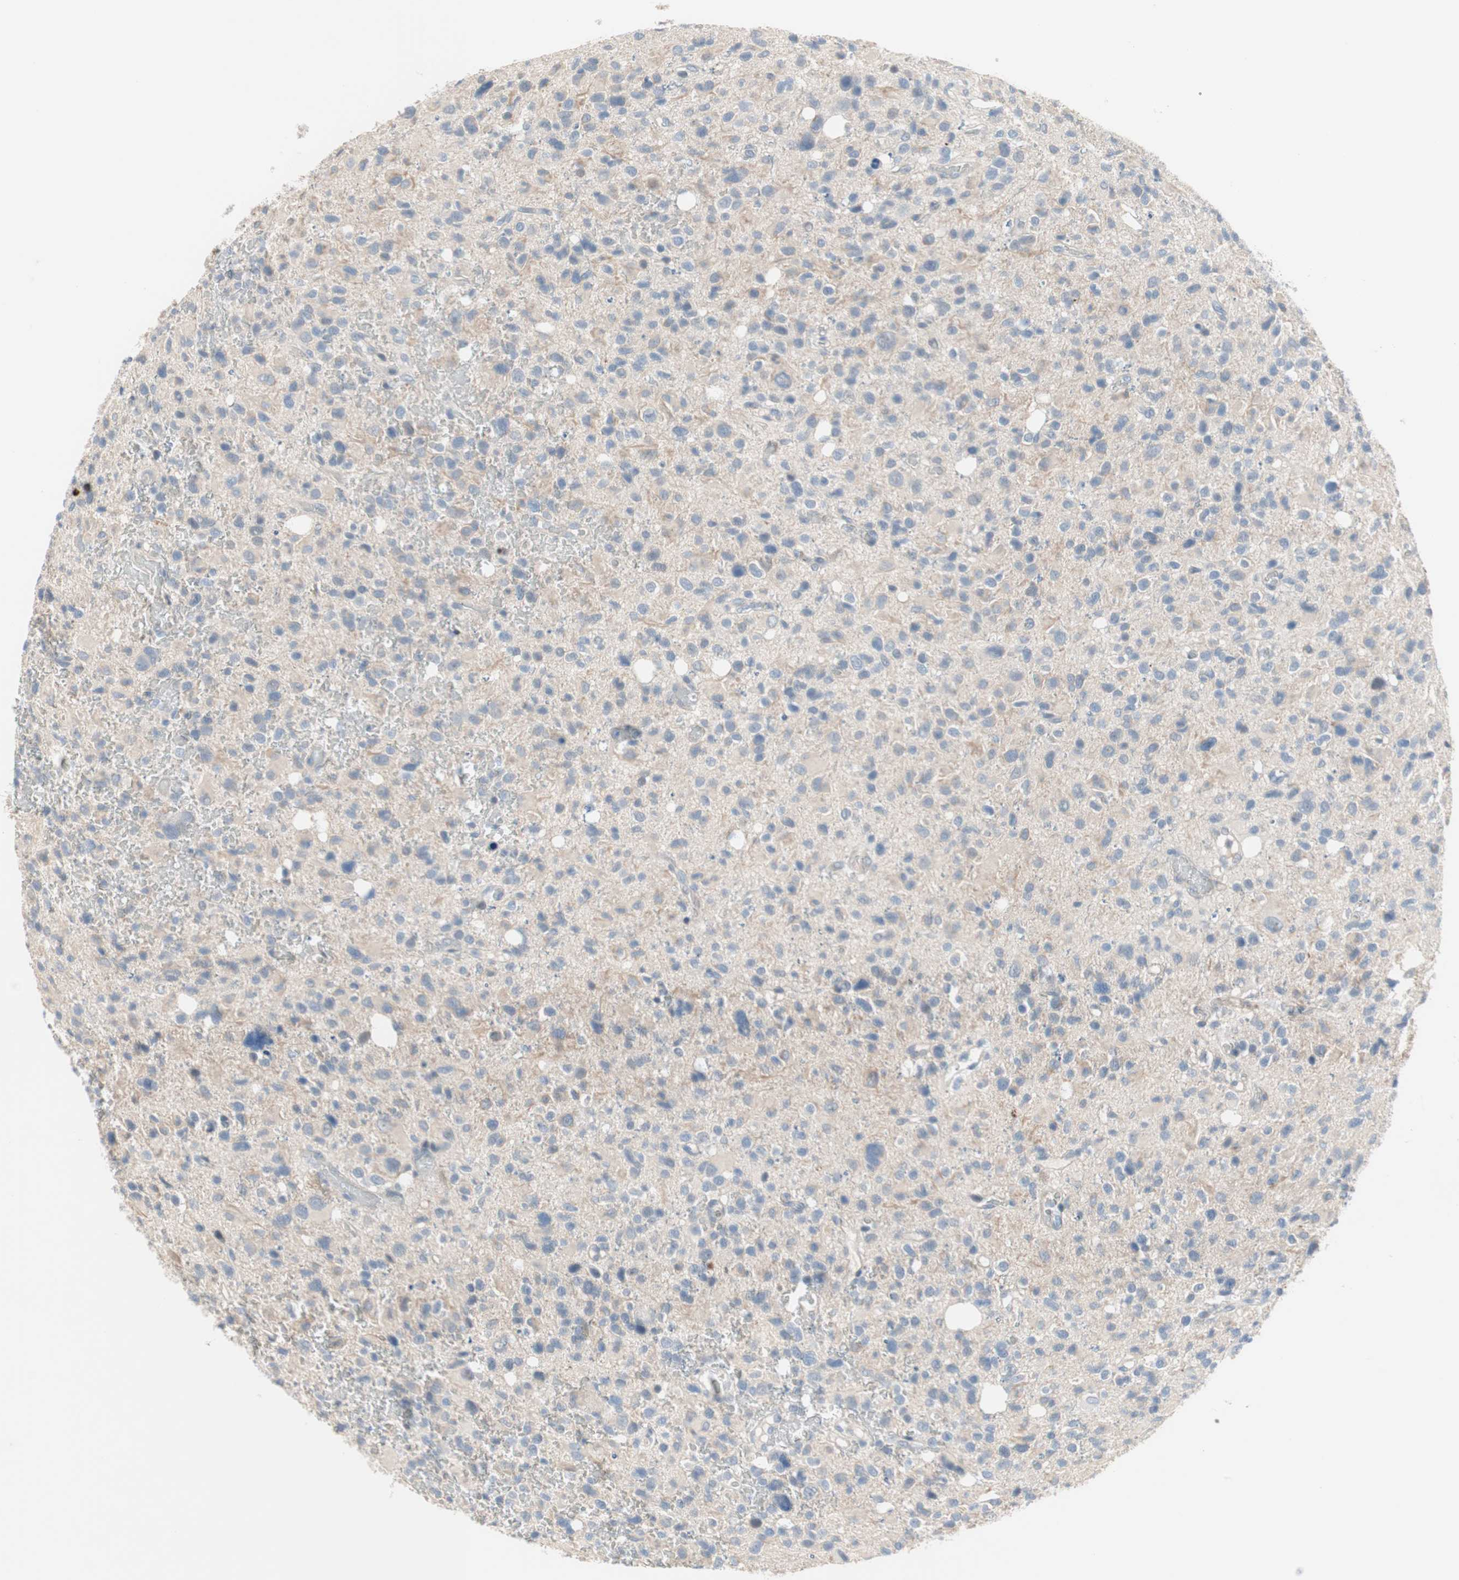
{"staining": {"intensity": "weak", "quantity": "<25%", "location": "cytoplasmic/membranous"}, "tissue": "glioma", "cell_type": "Tumor cells", "image_type": "cancer", "snomed": [{"axis": "morphology", "description": "Glioma, malignant, High grade"}, {"axis": "topography", "description": "Brain"}], "caption": "Immunohistochemical staining of human glioma exhibits no significant expression in tumor cells.", "gene": "PDZK1", "patient": {"sex": "male", "age": 48}}